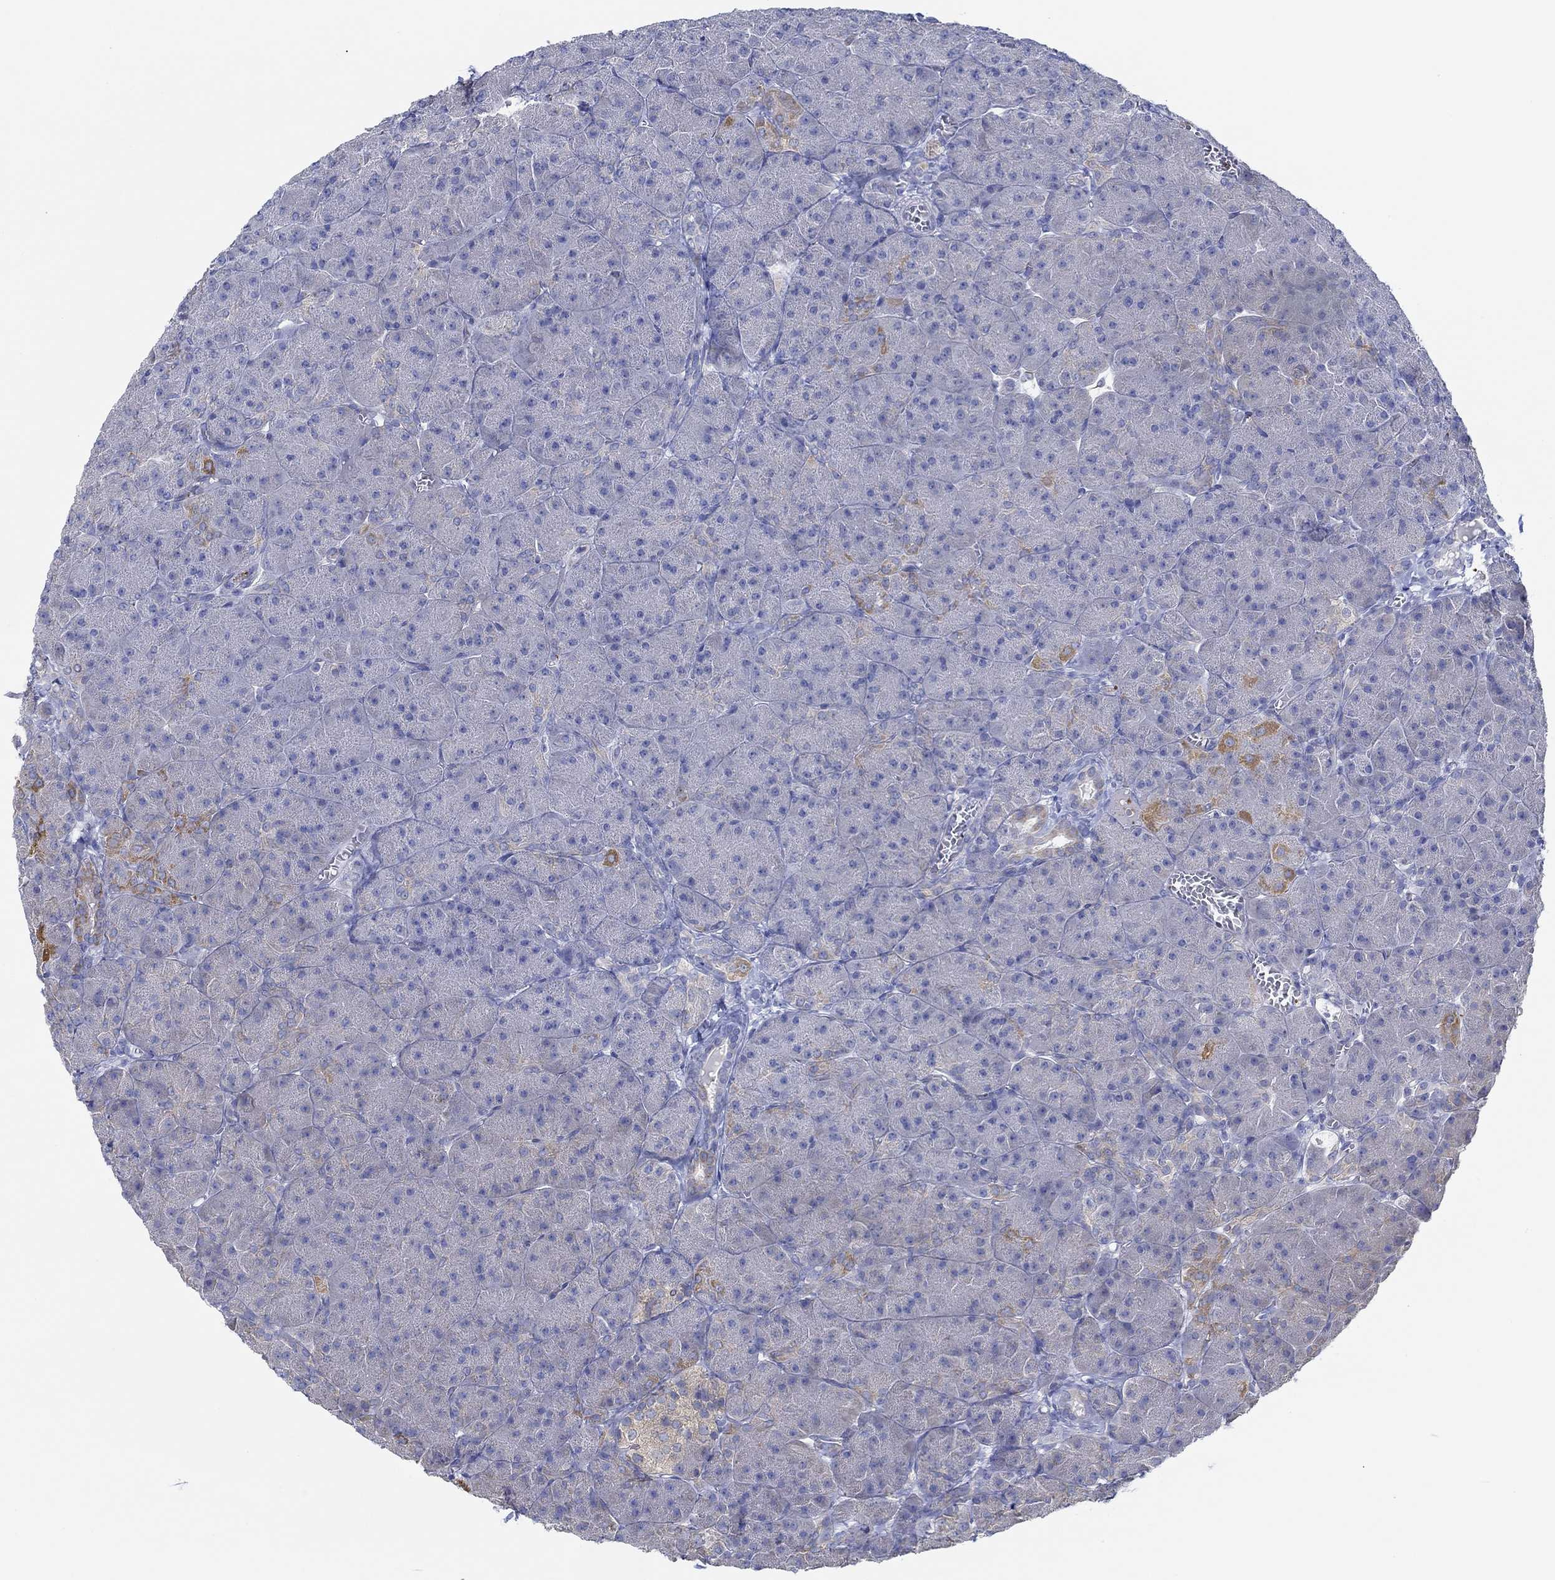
{"staining": {"intensity": "moderate", "quantity": "<25%", "location": "cytoplasmic/membranous"}, "tissue": "pancreas", "cell_type": "Exocrine glandular cells", "image_type": "normal", "snomed": [{"axis": "morphology", "description": "Normal tissue, NOS"}, {"axis": "topography", "description": "Pancreas"}], "caption": "Immunohistochemistry (IHC) micrograph of benign human pancreas stained for a protein (brown), which exhibits low levels of moderate cytoplasmic/membranous staining in approximately <25% of exocrine glandular cells.", "gene": "SLC27A3", "patient": {"sex": "male", "age": 61}}